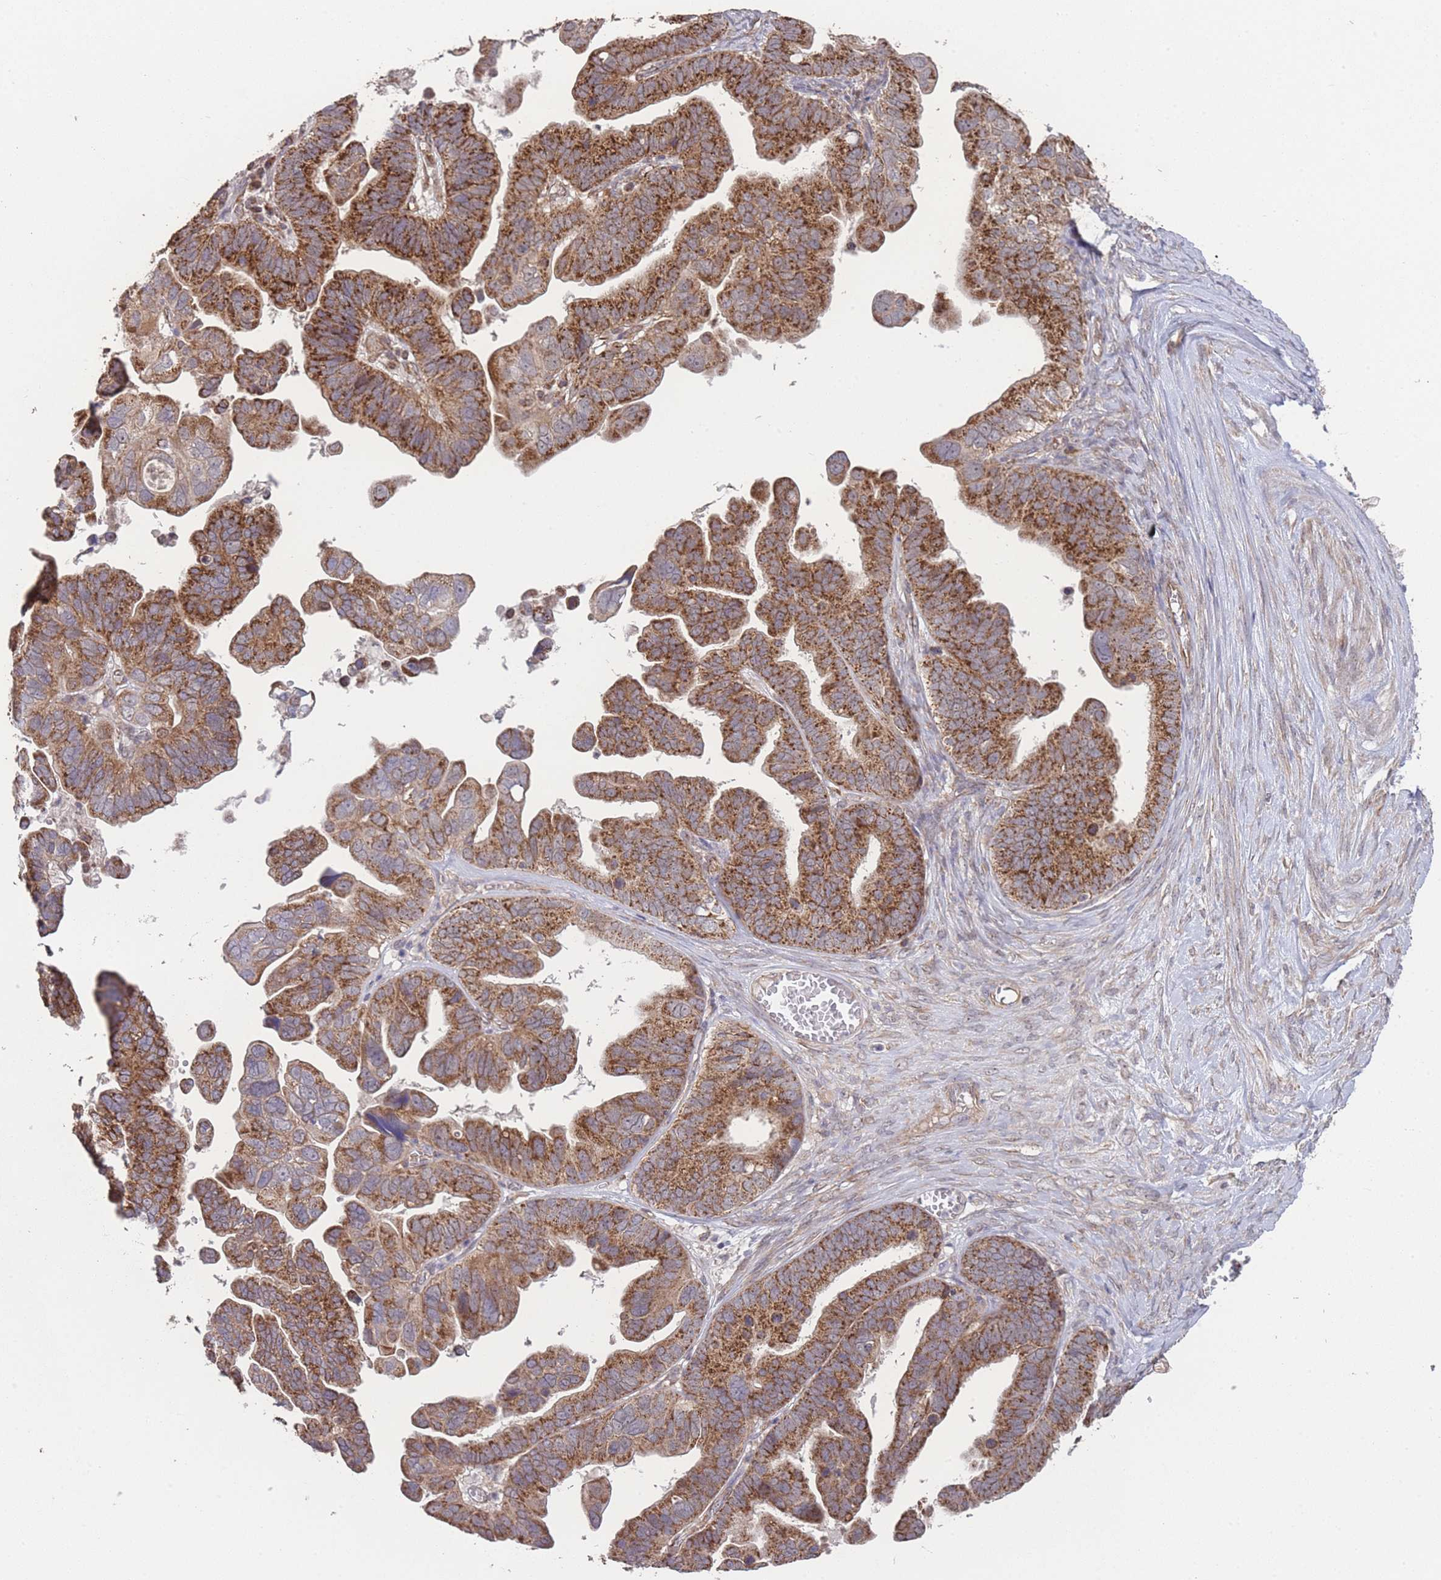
{"staining": {"intensity": "strong", "quantity": ">75%", "location": "cytoplasmic/membranous"}, "tissue": "ovarian cancer", "cell_type": "Tumor cells", "image_type": "cancer", "snomed": [{"axis": "morphology", "description": "Cystadenocarcinoma, serous, NOS"}, {"axis": "topography", "description": "Ovary"}], "caption": "High-magnification brightfield microscopy of serous cystadenocarcinoma (ovarian) stained with DAB (brown) and counterstained with hematoxylin (blue). tumor cells exhibit strong cytoplasmic/membranous positivity is appreciated in approximately>75% of cells.", "gene": "PXMP4", "patient": {"sex": "female", "age": 56}}